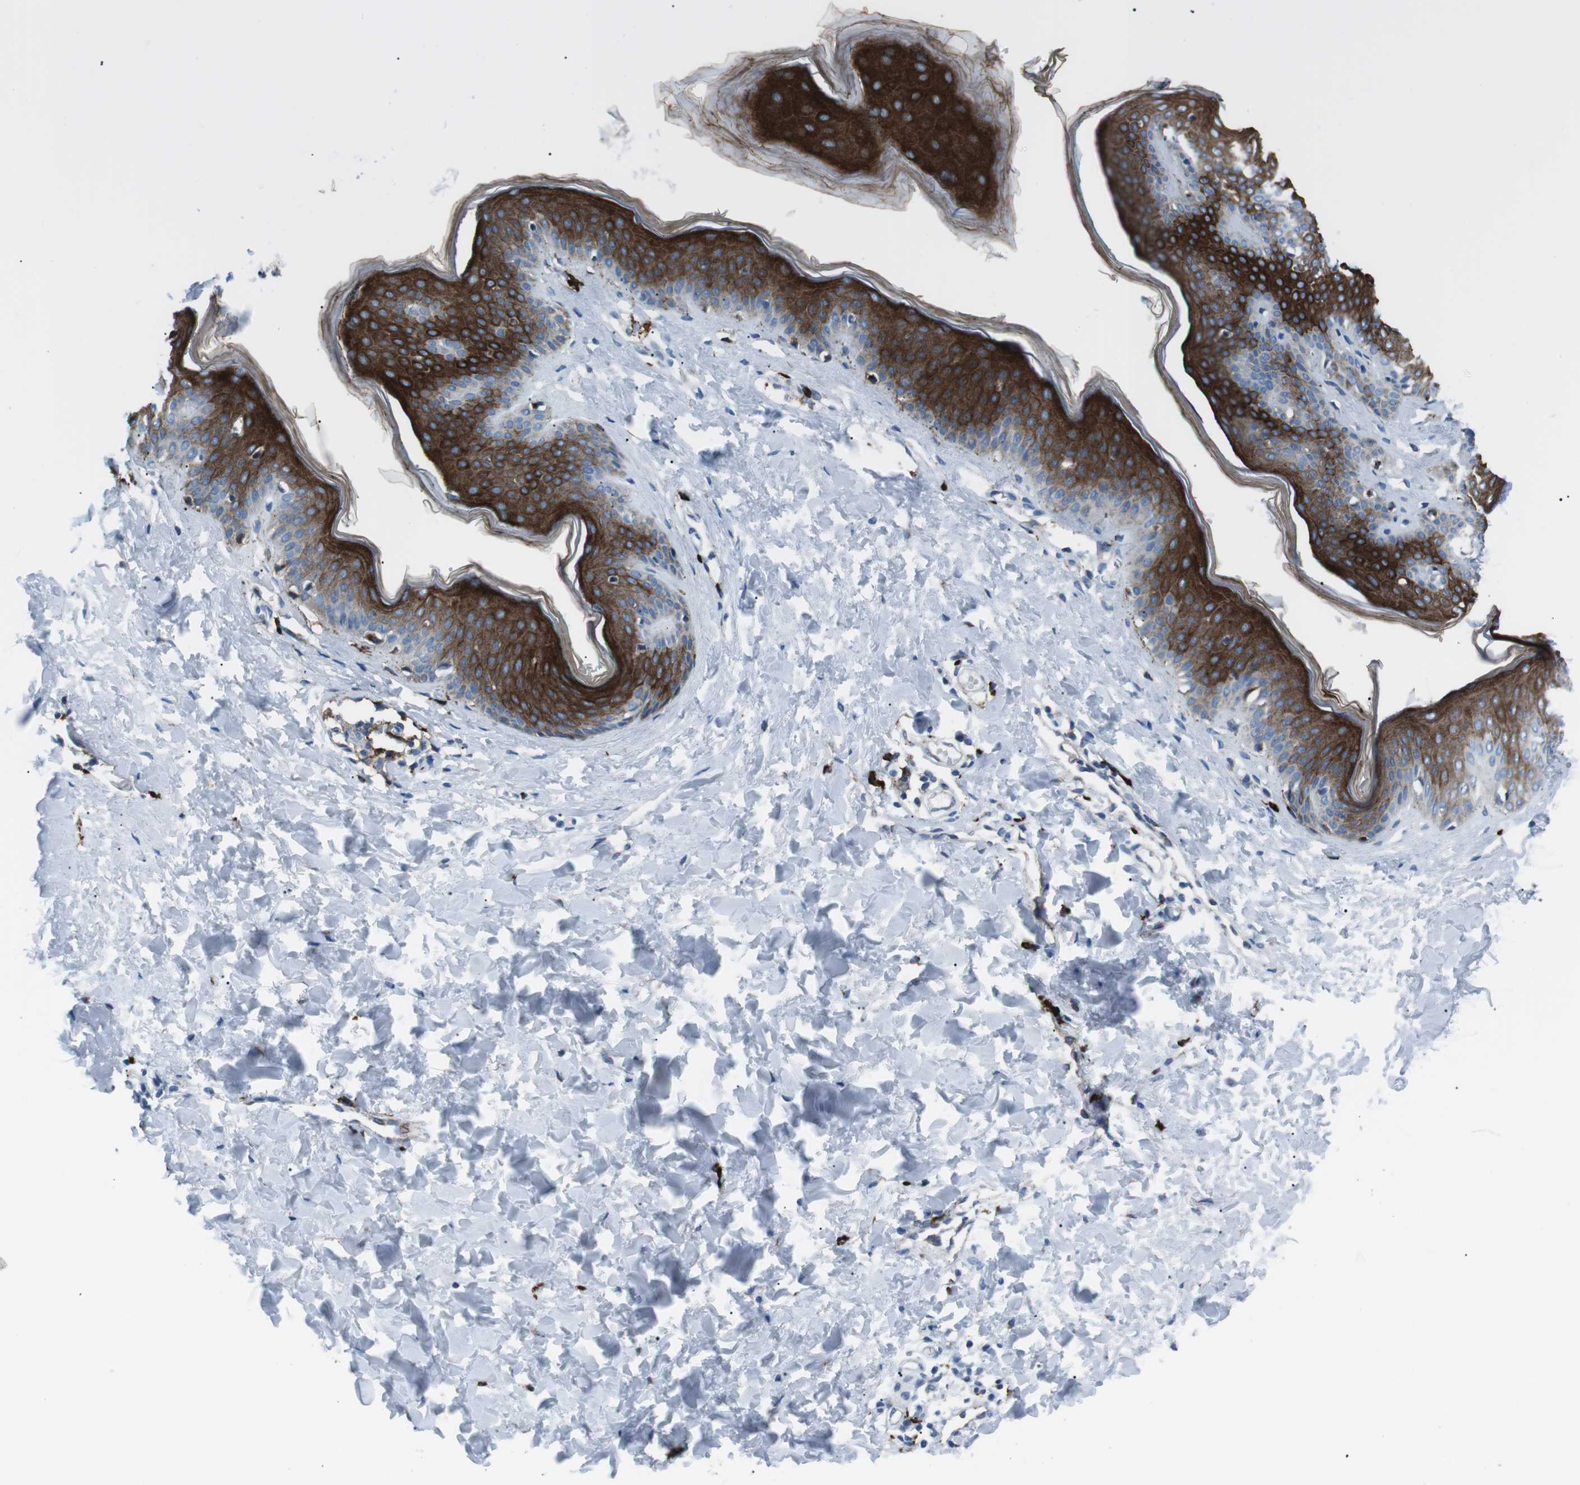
{"staining": {"intensity": "negative", "quantity": "none", "location": "none"}, "tissue": "skin", "cell_type": "Fibroblasts", "image_type": "normal", "snomed": [{"axis": "morphology", "description": "Normal tissue, NOS"}, {"axis": "topography", "description": "Skin"}], "caption": "IHC histopathology image of unremarkable skin: skin stained with DAB shows no significant protein staining in fibroblasts.", "gene": "CSF2RA", "patient": {"sex": "female", "age": 17}}